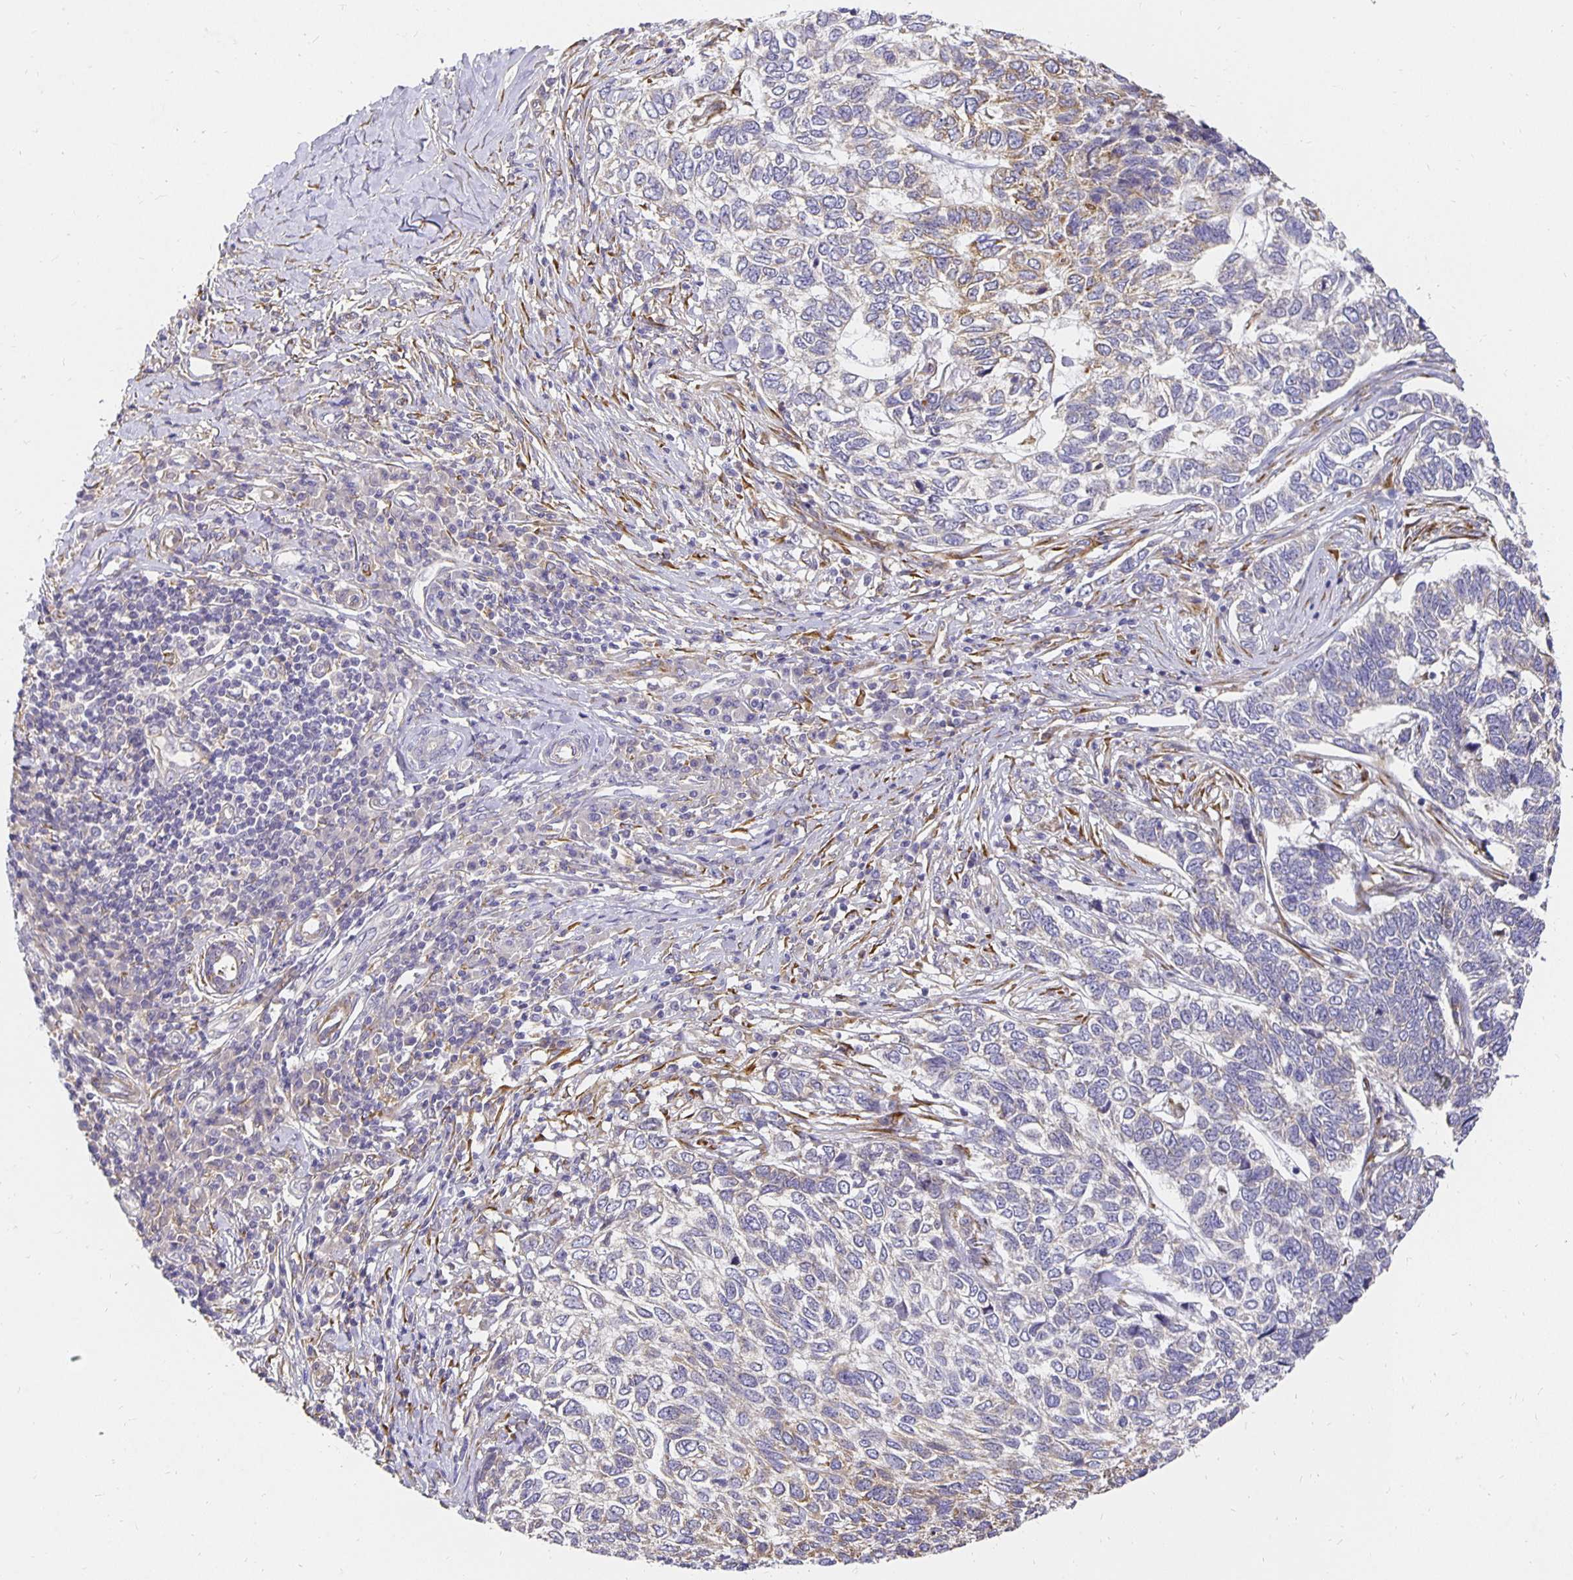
{"staining": {"intensity": "negative", "quantity": "none", "location": "none"}, "tissue": "skin cancer", "cell_type": "Tumor cells", "image_type": "cancer", "snomed": [{"axis": "morphology", "description": "Basal cell carcinoma"}, {"axis": "topography", "description": "Skin"}], "caption": "Immunohistochemistry of skin basal cell carcinoma displays no staining in tumor cells.", "gene": "PLOD1", "patient": {"sex": "female", "age": 65}}